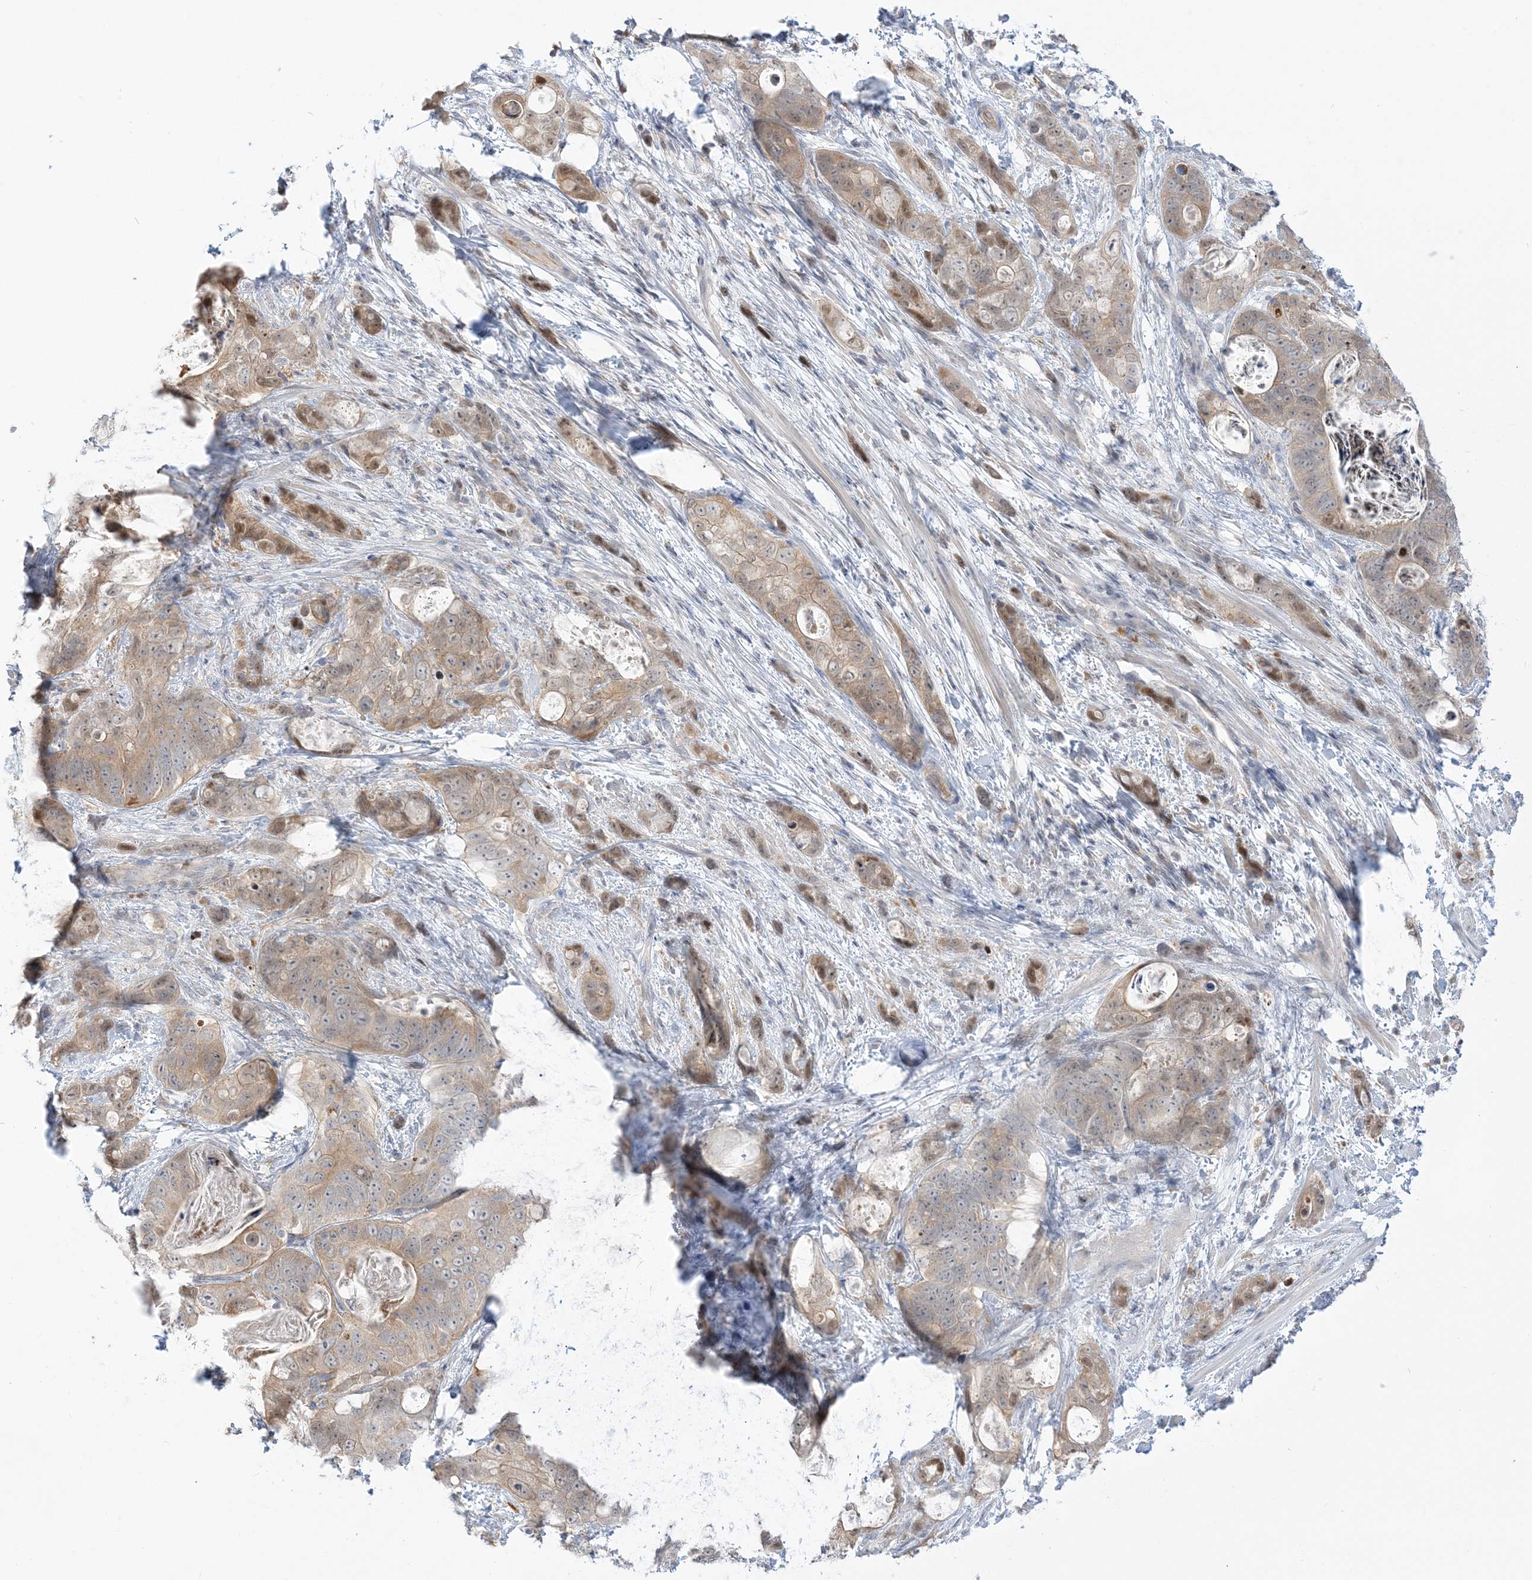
{"staining": {"intensity": "weak", "quantity": "25%-75%", "location": "cytoplasmic/membranous,nuclear"}, "tissue": "stomach cancer", "cell_type": "Tumor cells", "image_type": "cancer", "snomed": [{"axis": "morphology", "description": "Normal tissue, NOS"}, {"axis": "morphology", "description": "Adenocarcinoma, NOS"}, {"axis": "topography", "description": "Stomach"}], "caption": "This photomicrograph shows adenocarcinoma (stomach) stained with IHC to label a protein in brown. The cytoplasmic/membranous and nuclear of tumor cells show weak positivity for the protein. Nuclei are counter-stained blue.", "gene": "THADA", "patient": {"sex": "female", "age": 89}}